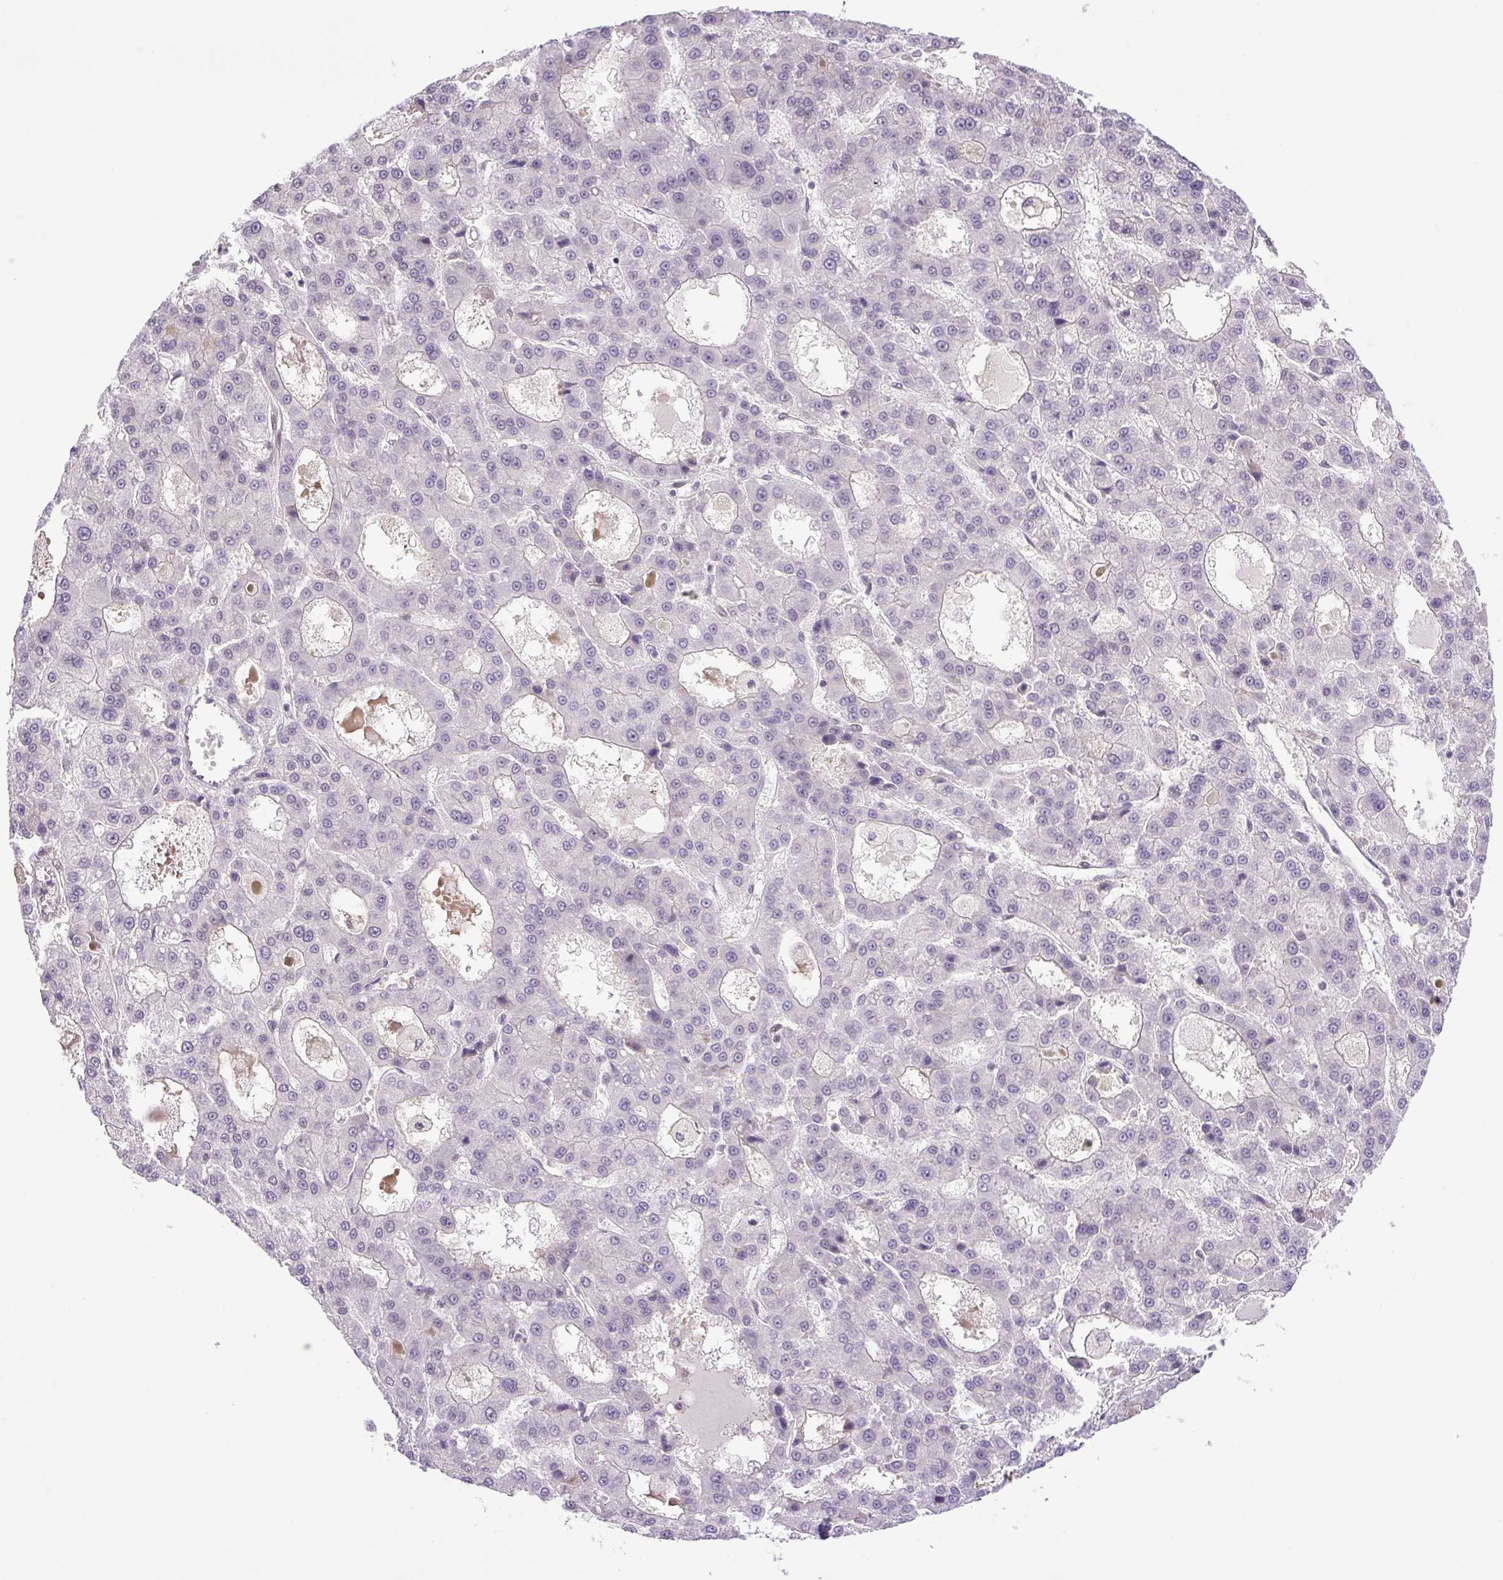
{"staining": {"intensity": "negative", "quantity": "none", "location": "none"}, "tissue": "liver cancer", "cell_type": "Tumor cells", "image_type": "cancer", "snomed": [{"axis": "morphology", "description": "Carcinoma, Hepatocellular, NOS"}, {"axis": "topography", "description": "Liver"}], "caption": "The micrograph exhibits no significant staining in tumor cells of liver cancer. (DAB immunohistochemistry (IHC) with hematoxylin counter stain).", "gene": "SGTA", "patient": {"sex": "male", "age": 70}}